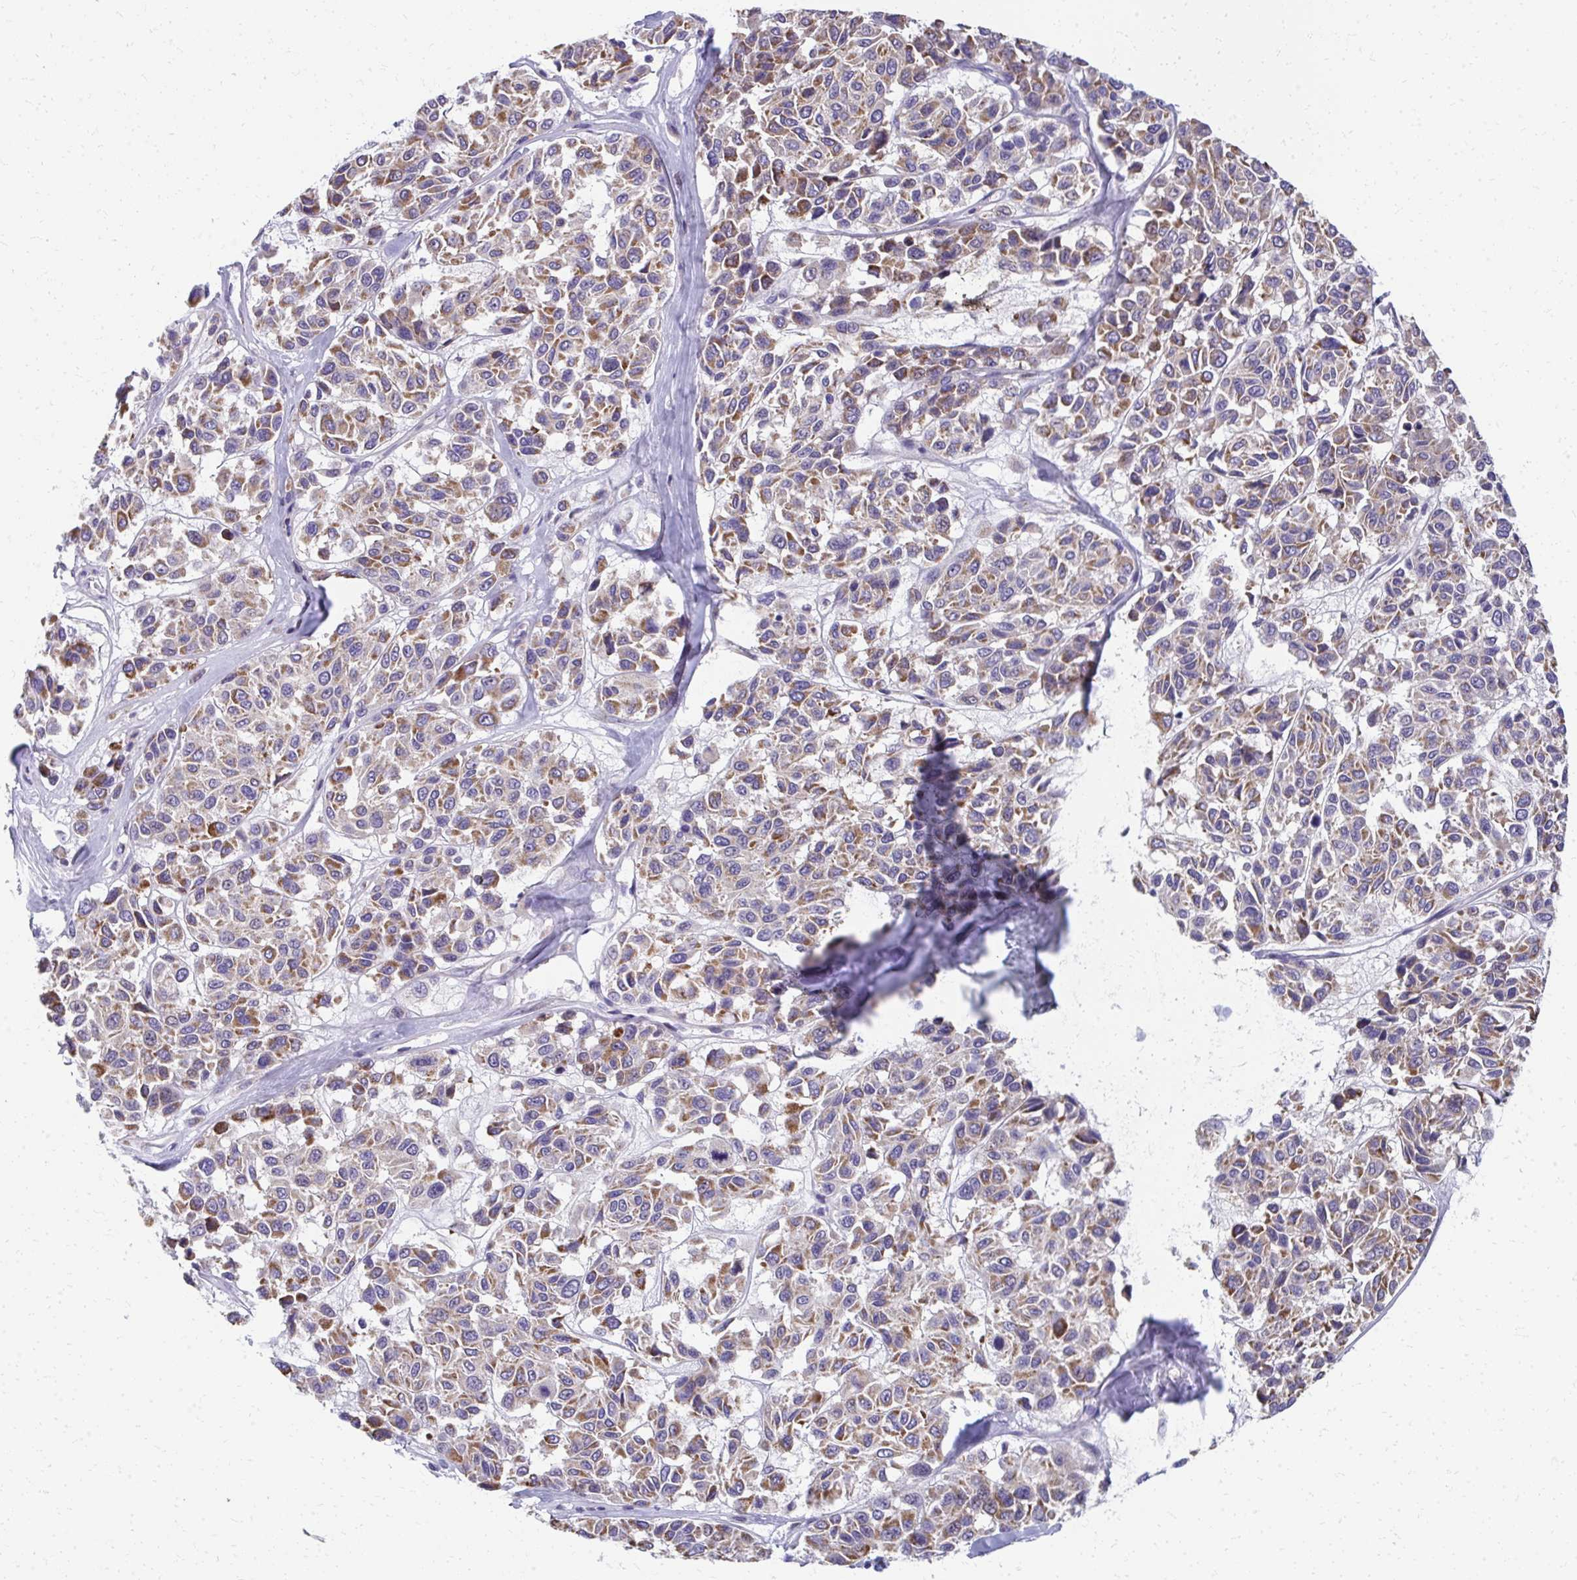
{"staining": {"intensity": "moderate", "quantity": ">75%", "location": "cytoplasmic/membranous"}, "tissue": "melanoma", "cell_type": "Tumor cells", "image_type": "cancer", "snomed": [{"axis": "morphology", "description": "Malignant melanoma, NOS"}, {"axis": "topography", "description": "Skin"}], "caption": "Approximately >75% of tumor cells in melanoma demonstrate moderate cytoplasmic/membranous protein expression as visualized by brown immunohistochemical staining.", "gene": "IL37", "patient": {"sex": "female", "age": 66}}